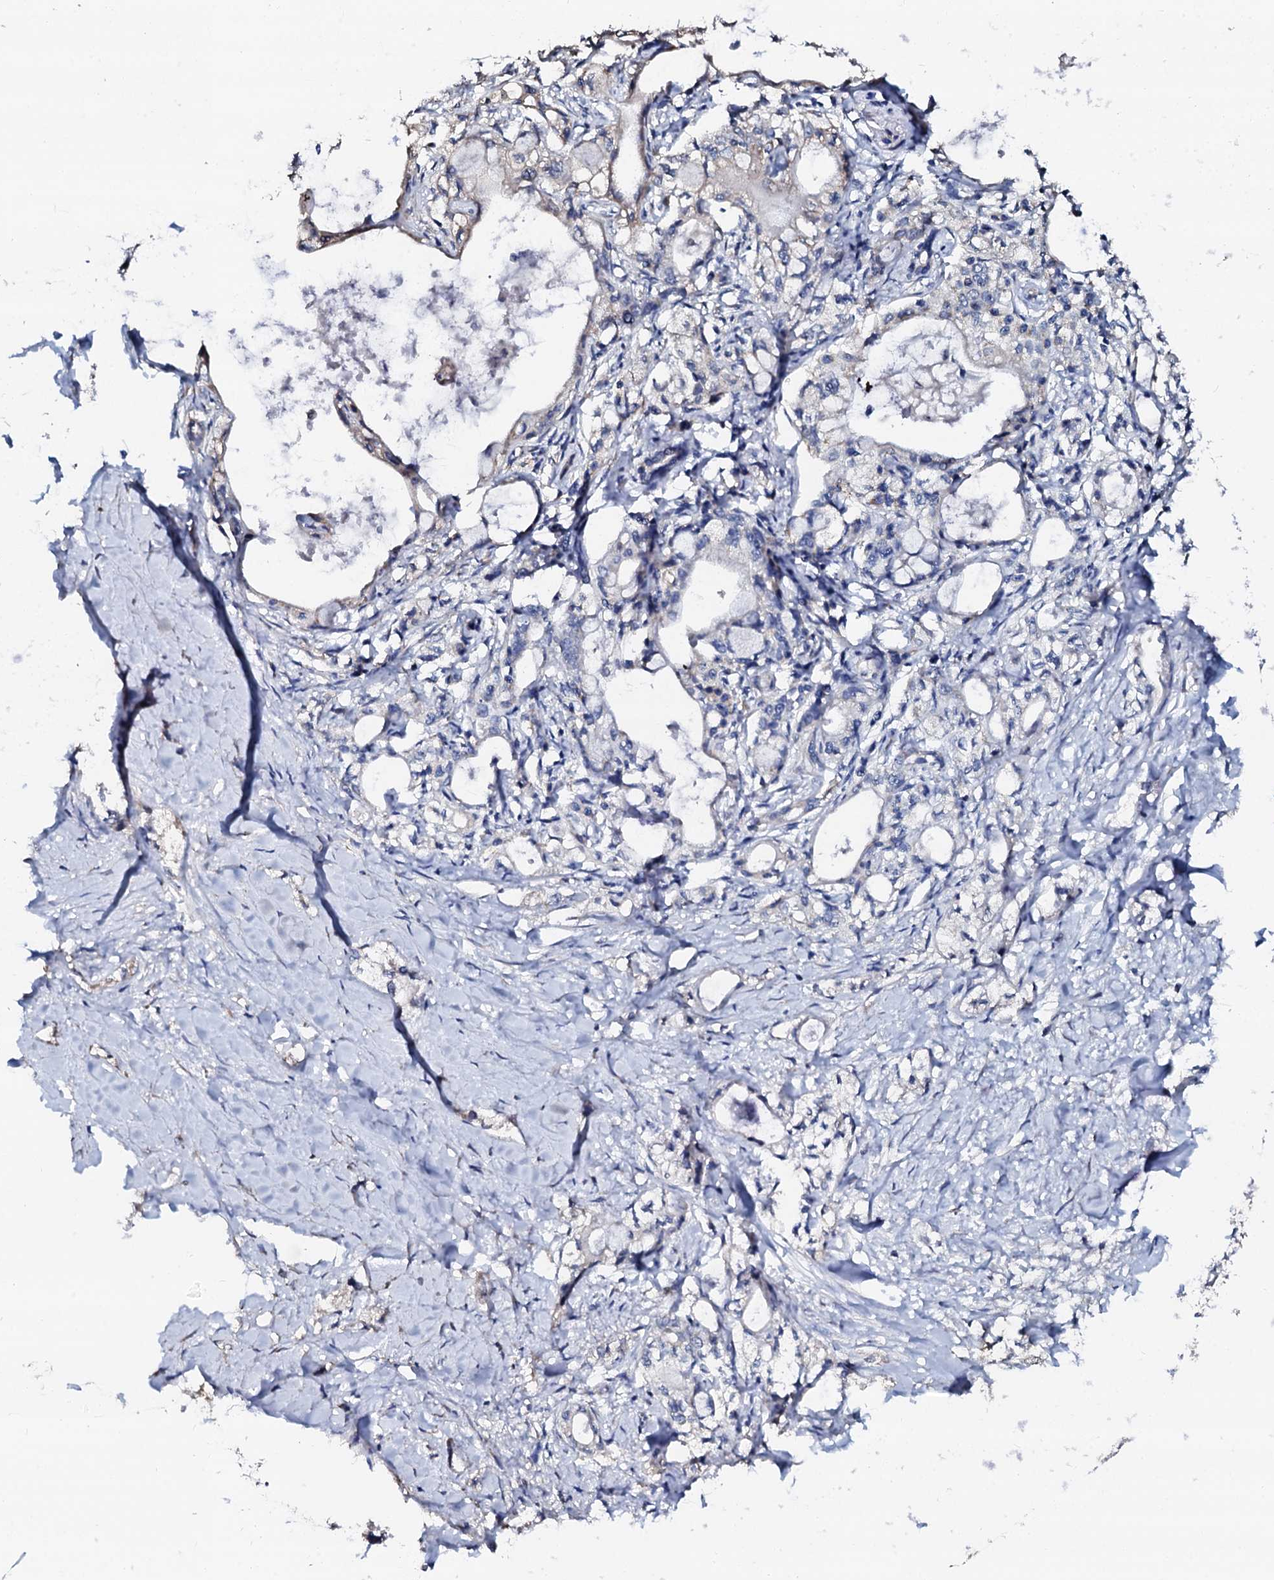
{"staining": {"intensity": "negative", "quantity": "none", "location": "none"}, "tissue": "pancreatic cancer", "cell_type": "Tumor cells", "image_type": "cancer", "snomed": [{"axis": "morphology", "description": "Adenocarcinoma, NOS"}, {"axis": "topography", "description": "Pancreas"}], "caption": "Human pancreatic adenocarcinoma stained for a protein using IHC reveals no expression in tumor cells.", "gene": "AKAP3", "patient": {"sex": "male", "age": 70}}